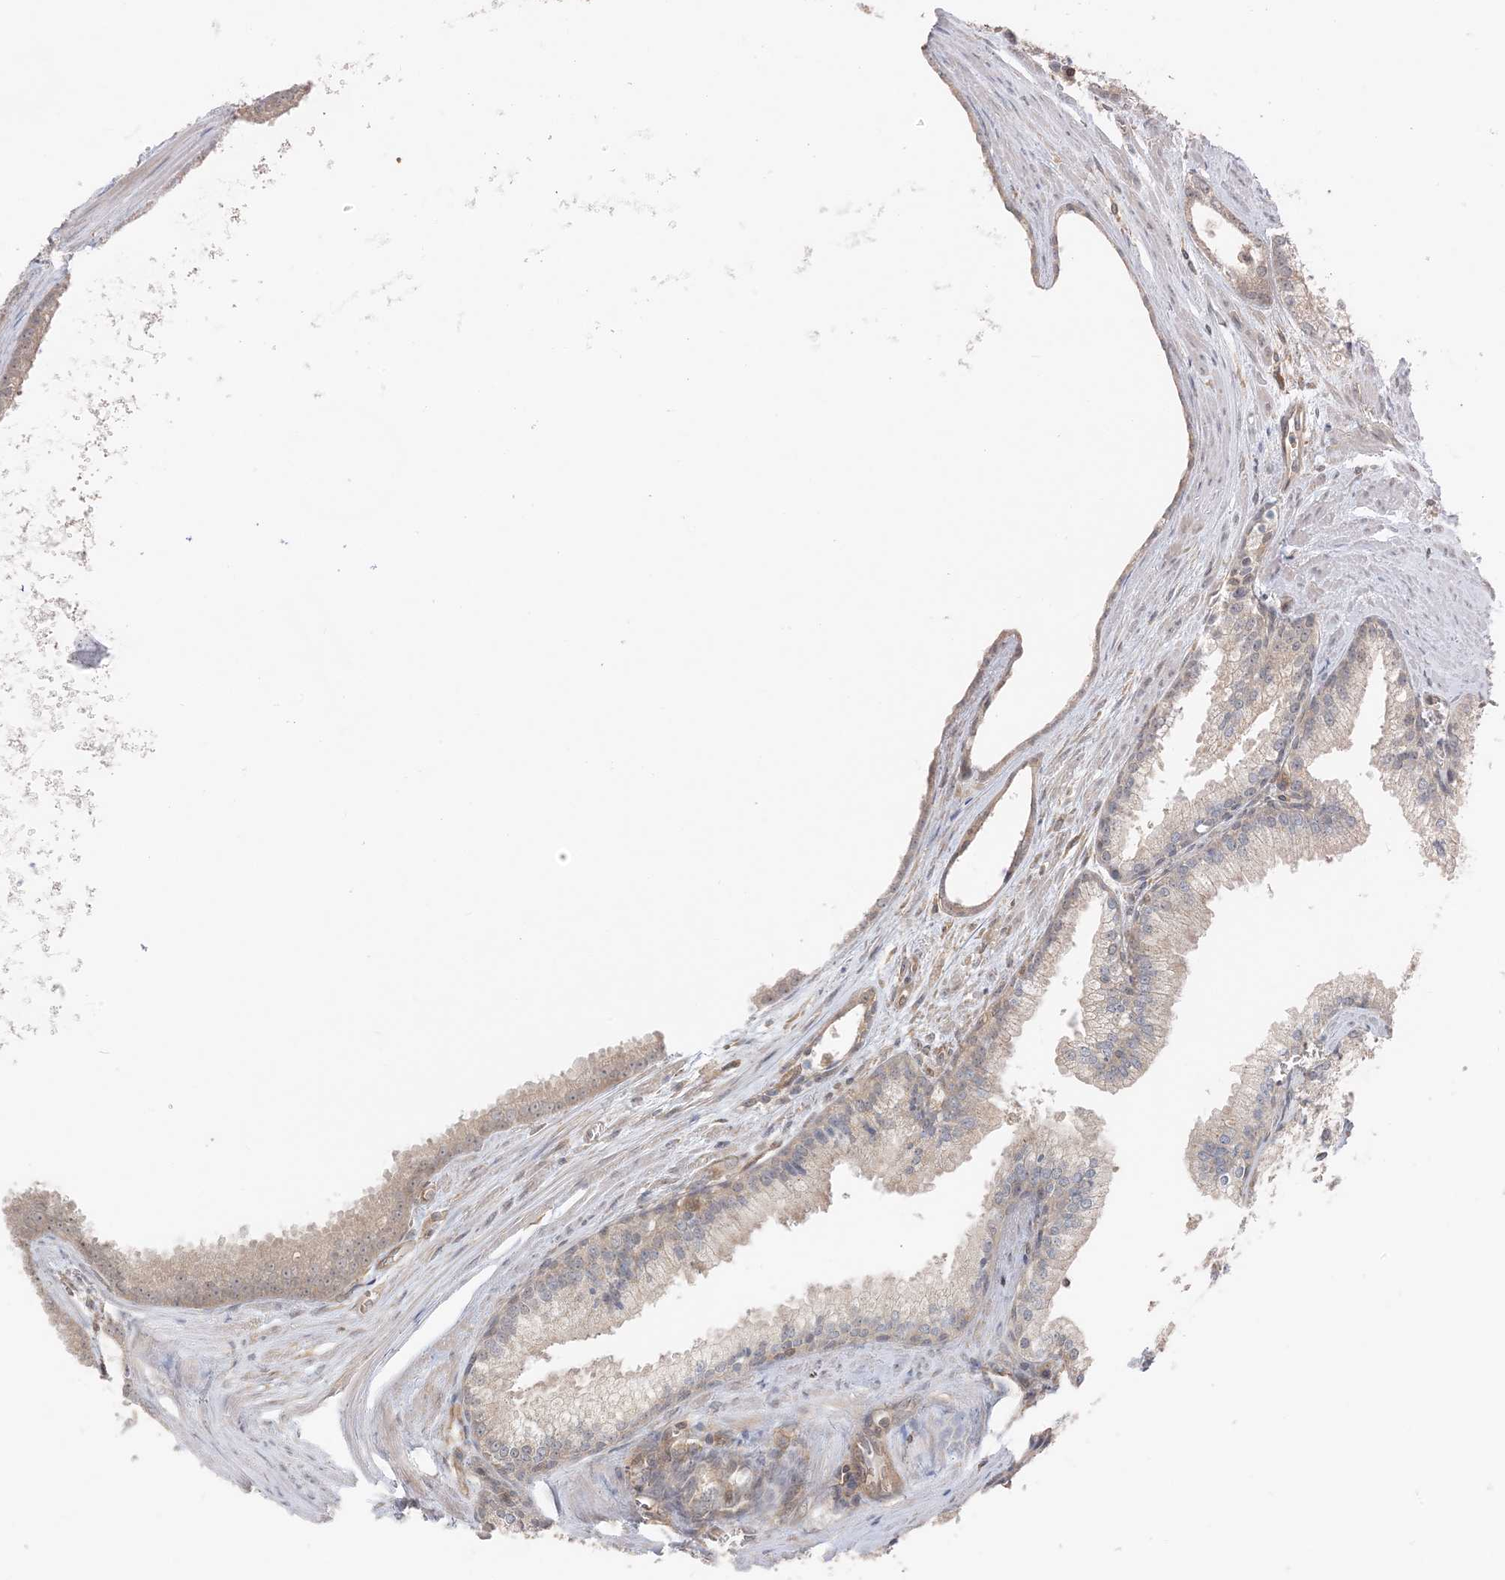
{"staining": {"intensity": "weak", "quantity": "<25%", "location": "cytoplasmic/membranous"}, "tissue": "prostate cancer", "cell_type": "Tumor cells", "image_type": "cancer", "snomed": [{"axis": "morphology", "description": "Adenocarcinoma, Low grade"}, {"axis": "topography", "description": "Prostate"}], "caption": "Immunohistochemical staining of human low-grade adenocarcinoma (prostate) demonstrates no significant positivity in tumor cells.", "gene": "OBI1", "patient": {"sex": "male", "age": 54}}